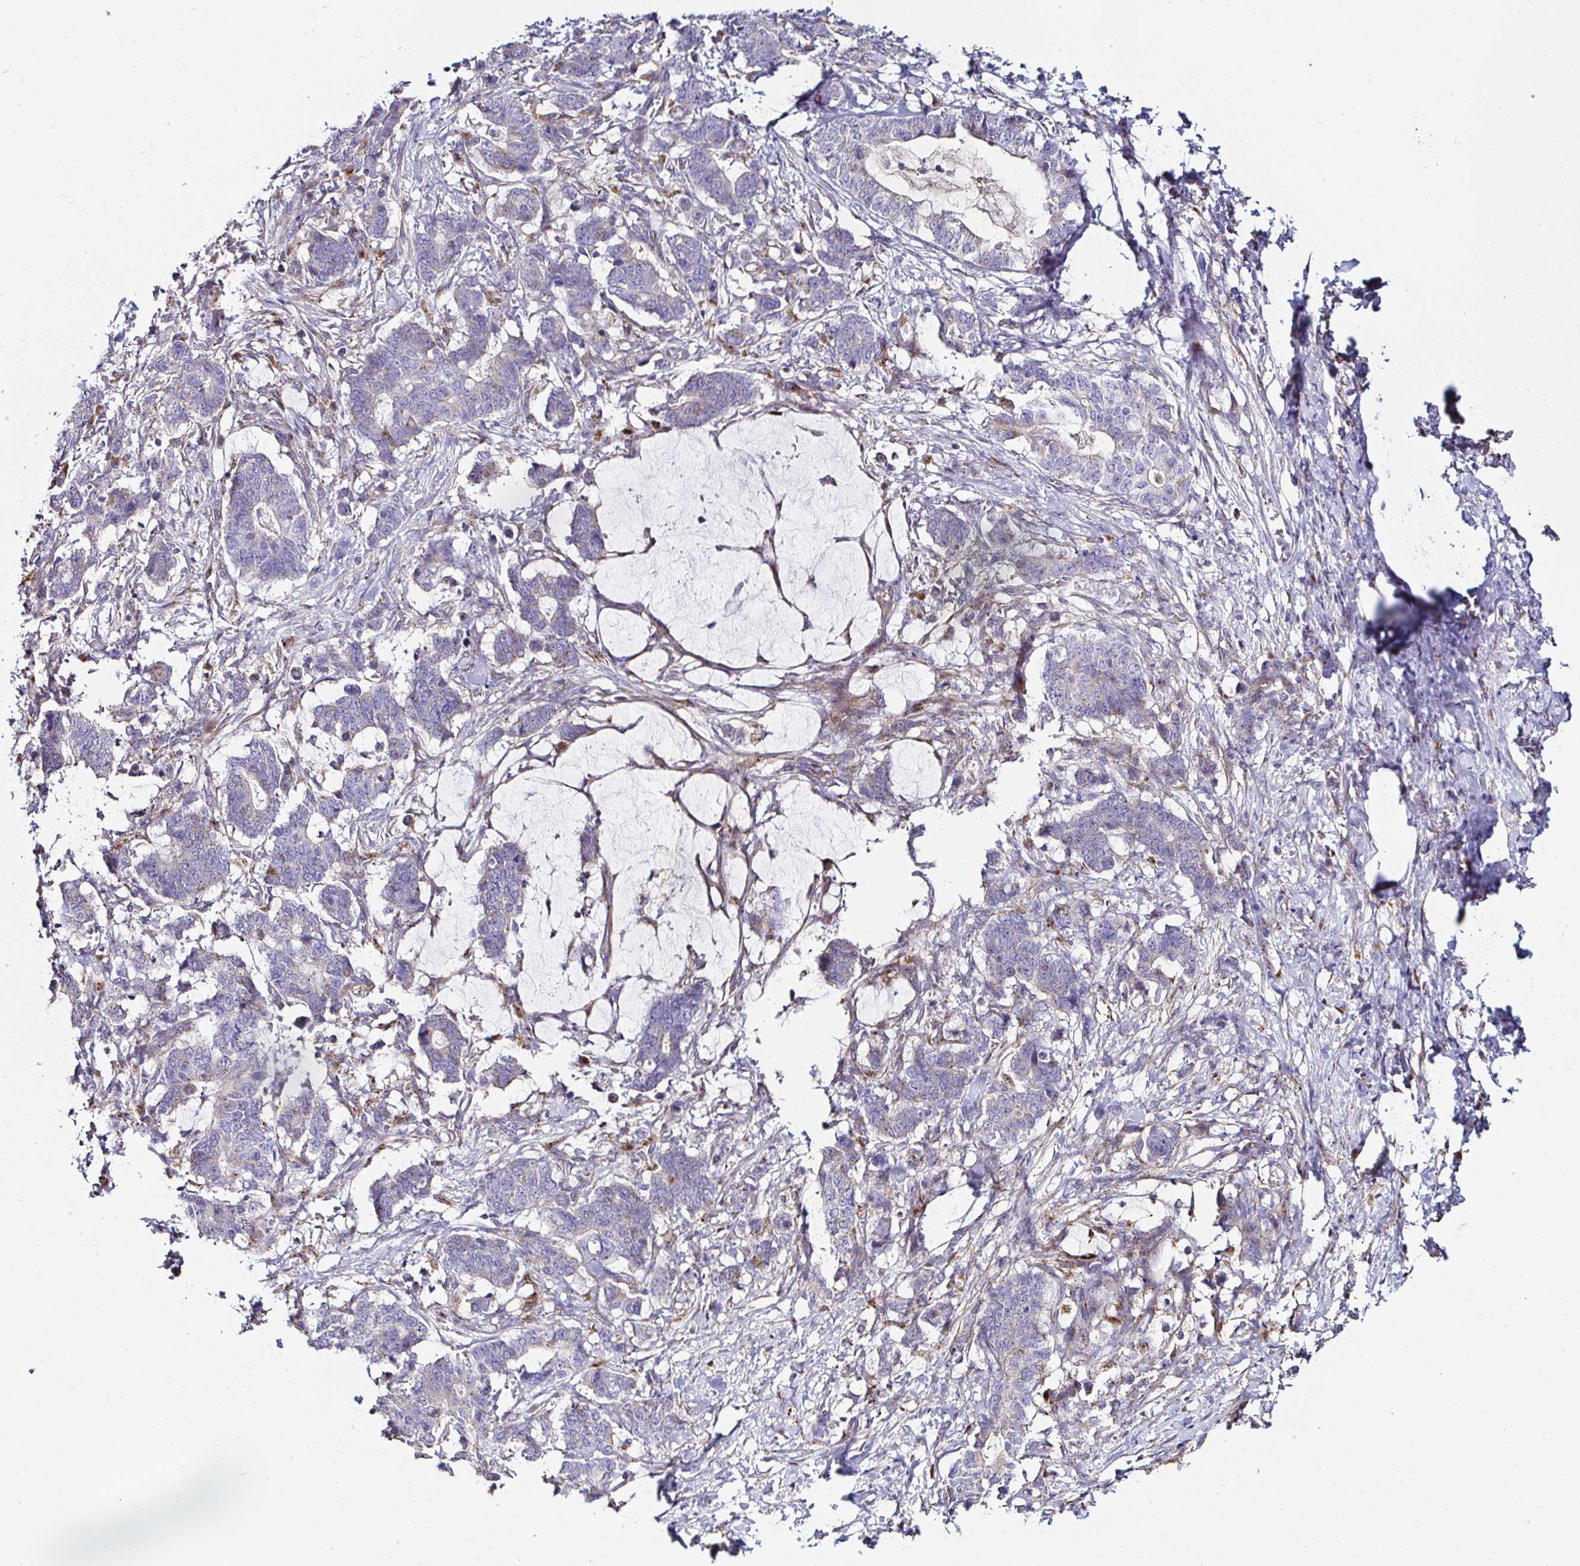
{"staining": {"intensity": "negative", "quantity": "none", "location": "none"}, "tissue": "stomach cancer", "cell_type": "Tumor cells", "image_type": "cancer", "snomed": [{"axis": "morphology", "description": "Normal tissue, NOS"}, {"axis": "morphology", "description": "Adenocarcinoma, NOS"}, {"axis": "topography", "description": "Stomach"}], "caption": "Tumor cells show no significant staining in stomach cancer.", "gene": "GALNS", "patient": {"sex": "female", "age": 64}}